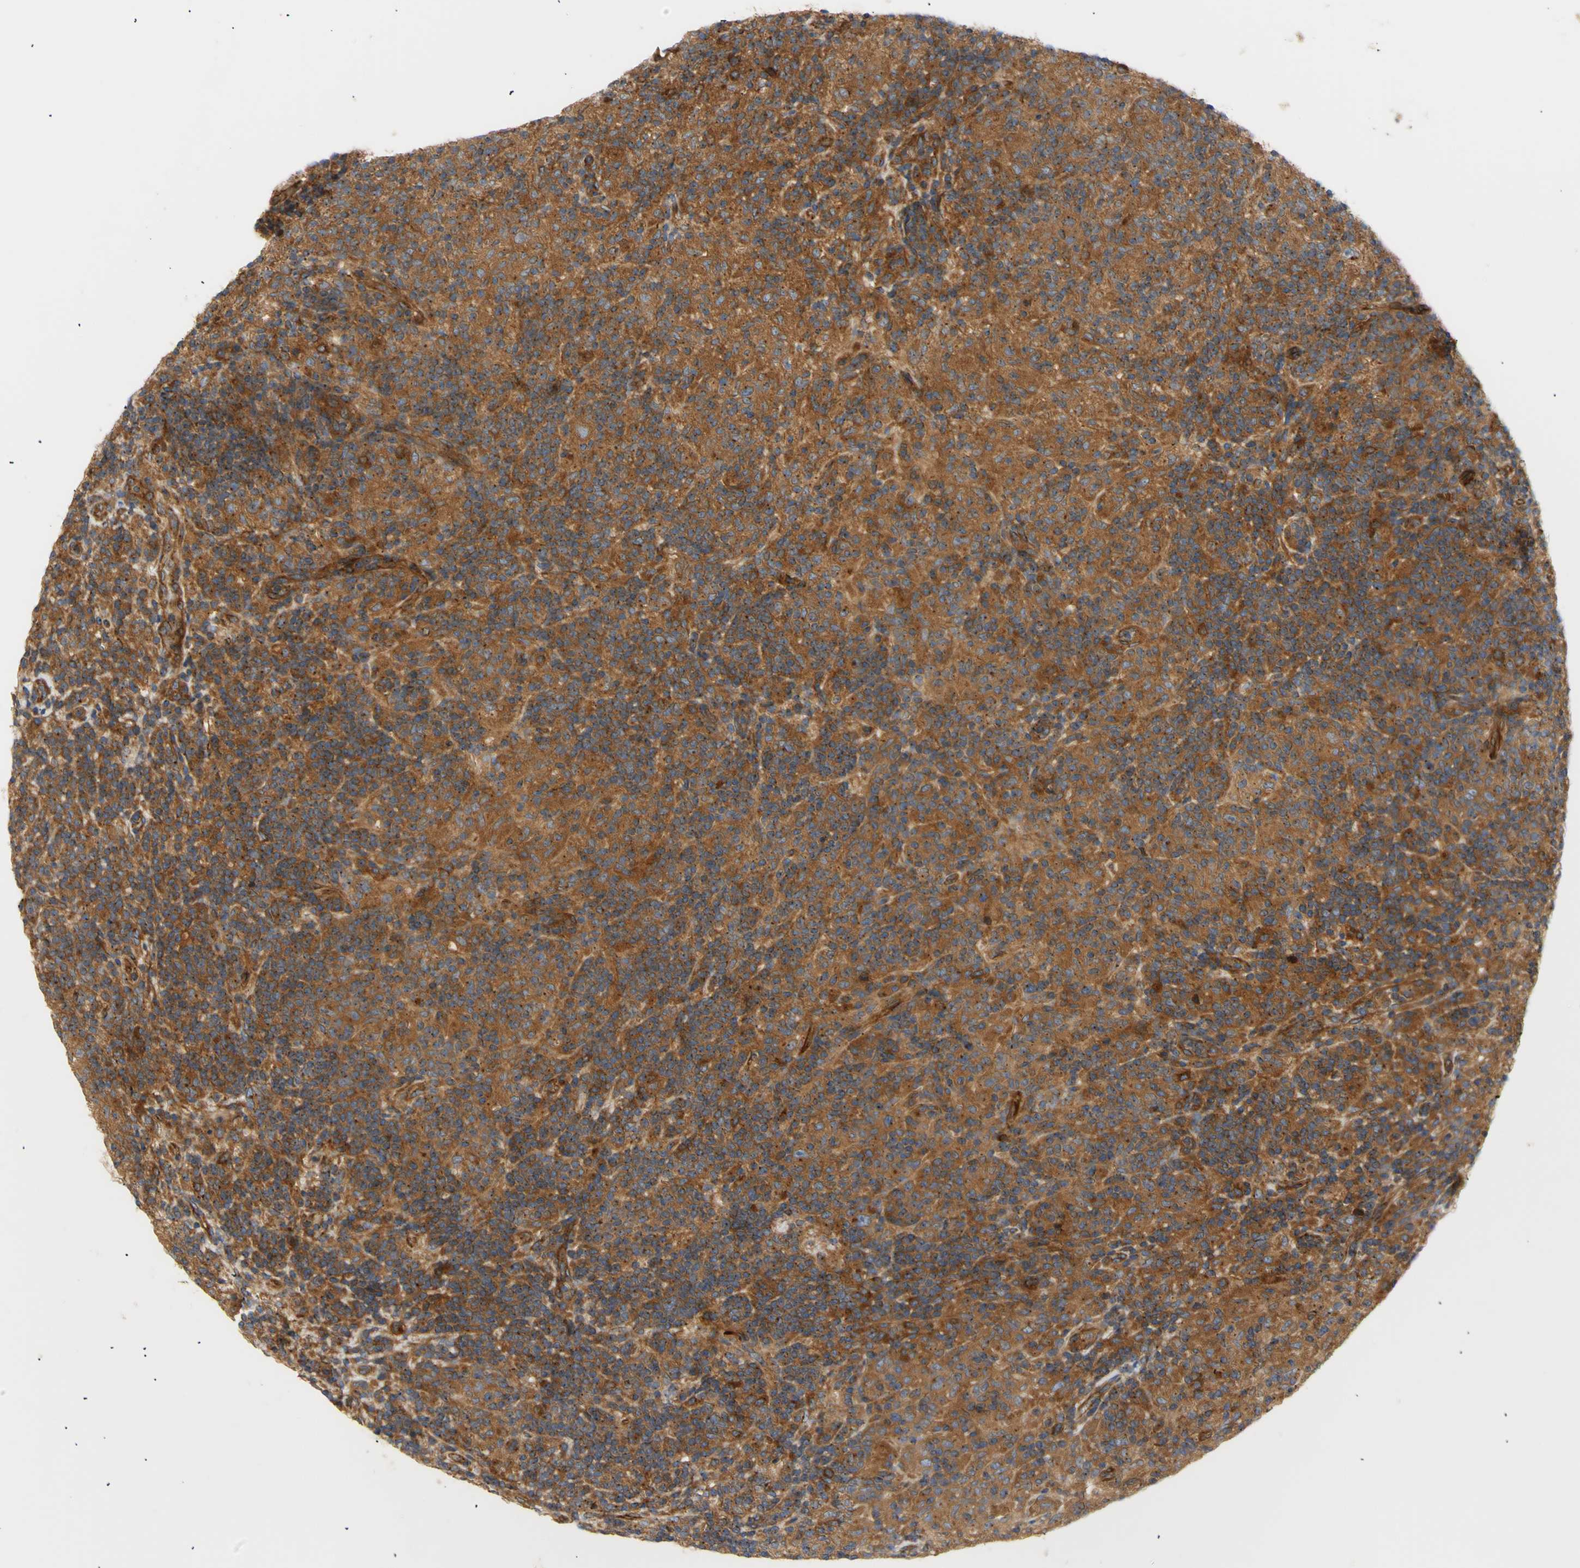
{"staining": {"intensity": "moderate", "quantity": ">75%", "location": "cytoplasmic/membranous"}, "tissue": "lymphoma", "cell_type": "Tumor cells", "image_type": "cancer", "snomed": [{"axis": "morphology", "description": "Hodgkin's disease, NOS"}, {"axis": "topography", "description": "Lymph node"}], "caption": "High-power microscopy captured an immunohistochemistry (IHC) micrograph of lymphoma, revealing moderate cytoplasmic/membranous positivity in about >75% of tumor cells. The staining is performed using DAB (3,3'-diaminobenzidine) brown chromogen to label protein expression. The nuclei are counter-stained blue using hematoxylin.", "gene": "TUBG2", "patient": {"sex": "male", "age": 70}}